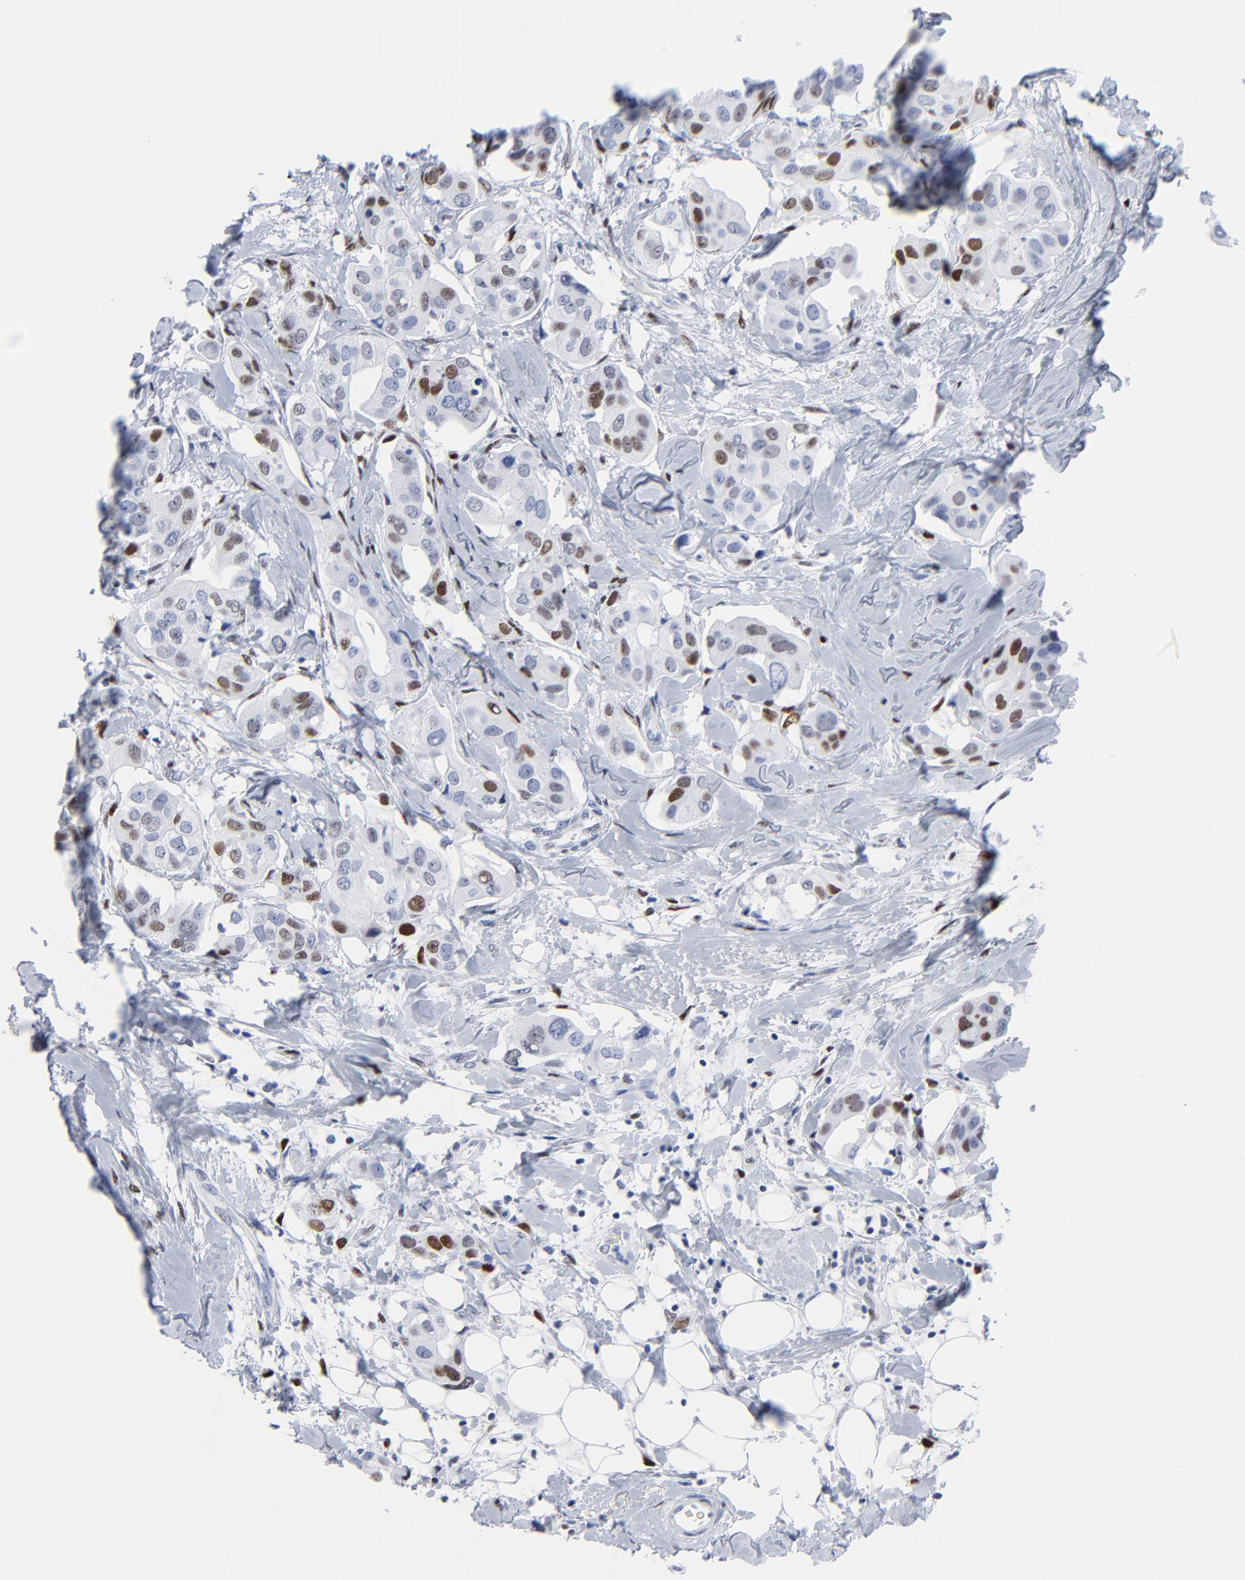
{"staining": {"intensity": "moderate", "quantity": "25%-75%", "location": "nuclear"}, "tissue": "breast cancer", "cell_type": "Tumor cells", "image_type": "cancer", "snomed": [{"axis": "morphology", "description": "Duct carcinoma"}, {"axis": "topography", "description": "Breast"}], "caption": "Brown immunohistochemical staining in intraductal carcinoma (breast) exhibits moderate nuclear positivity in about 25%-75% of tumor cells.", "gene": "JUN", "patient": {"sex": "female", "age": 40}}